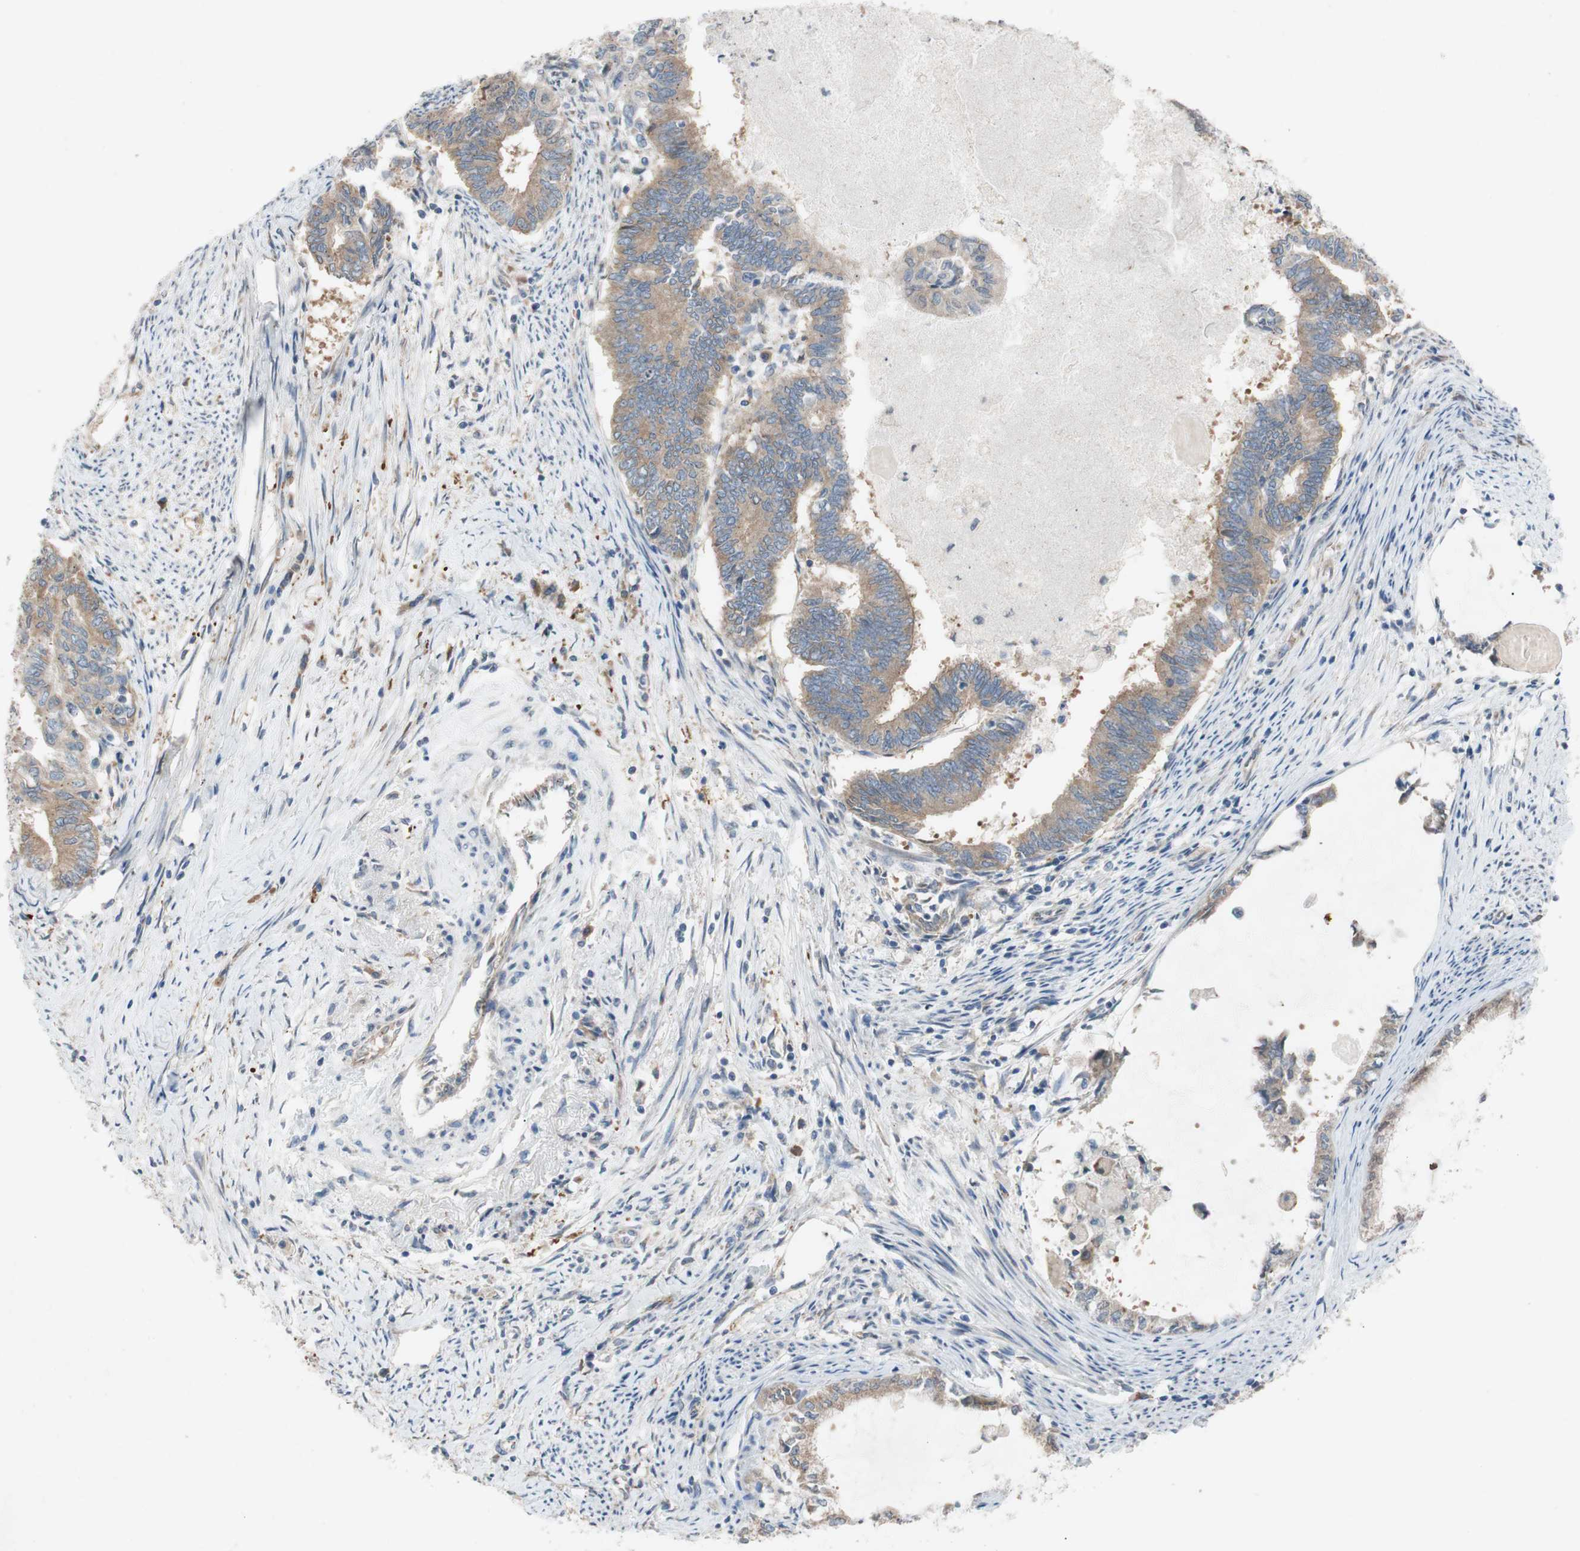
{"staining": {"intensity": "weak", "quantity": ">75%", "location": "cytoplasmic/membranous"}, "tissue": "endometrial cancer", "cell_type": "Tumor cells", "image_type": "cancer", "snomed": [{"axis": "morphology", "description": "Adenocarcinoma, NOS"}, {"axis": "topography", "description": "Endometrium"}], "caption": "Immunohistochemical staining of endometrial cancer shows low levels of weak cytoplasmic/membranous positivity in approximately >75% of tumor cells.", "gene": "ADD2", "patient": {"sex": "female", "age": 86}}